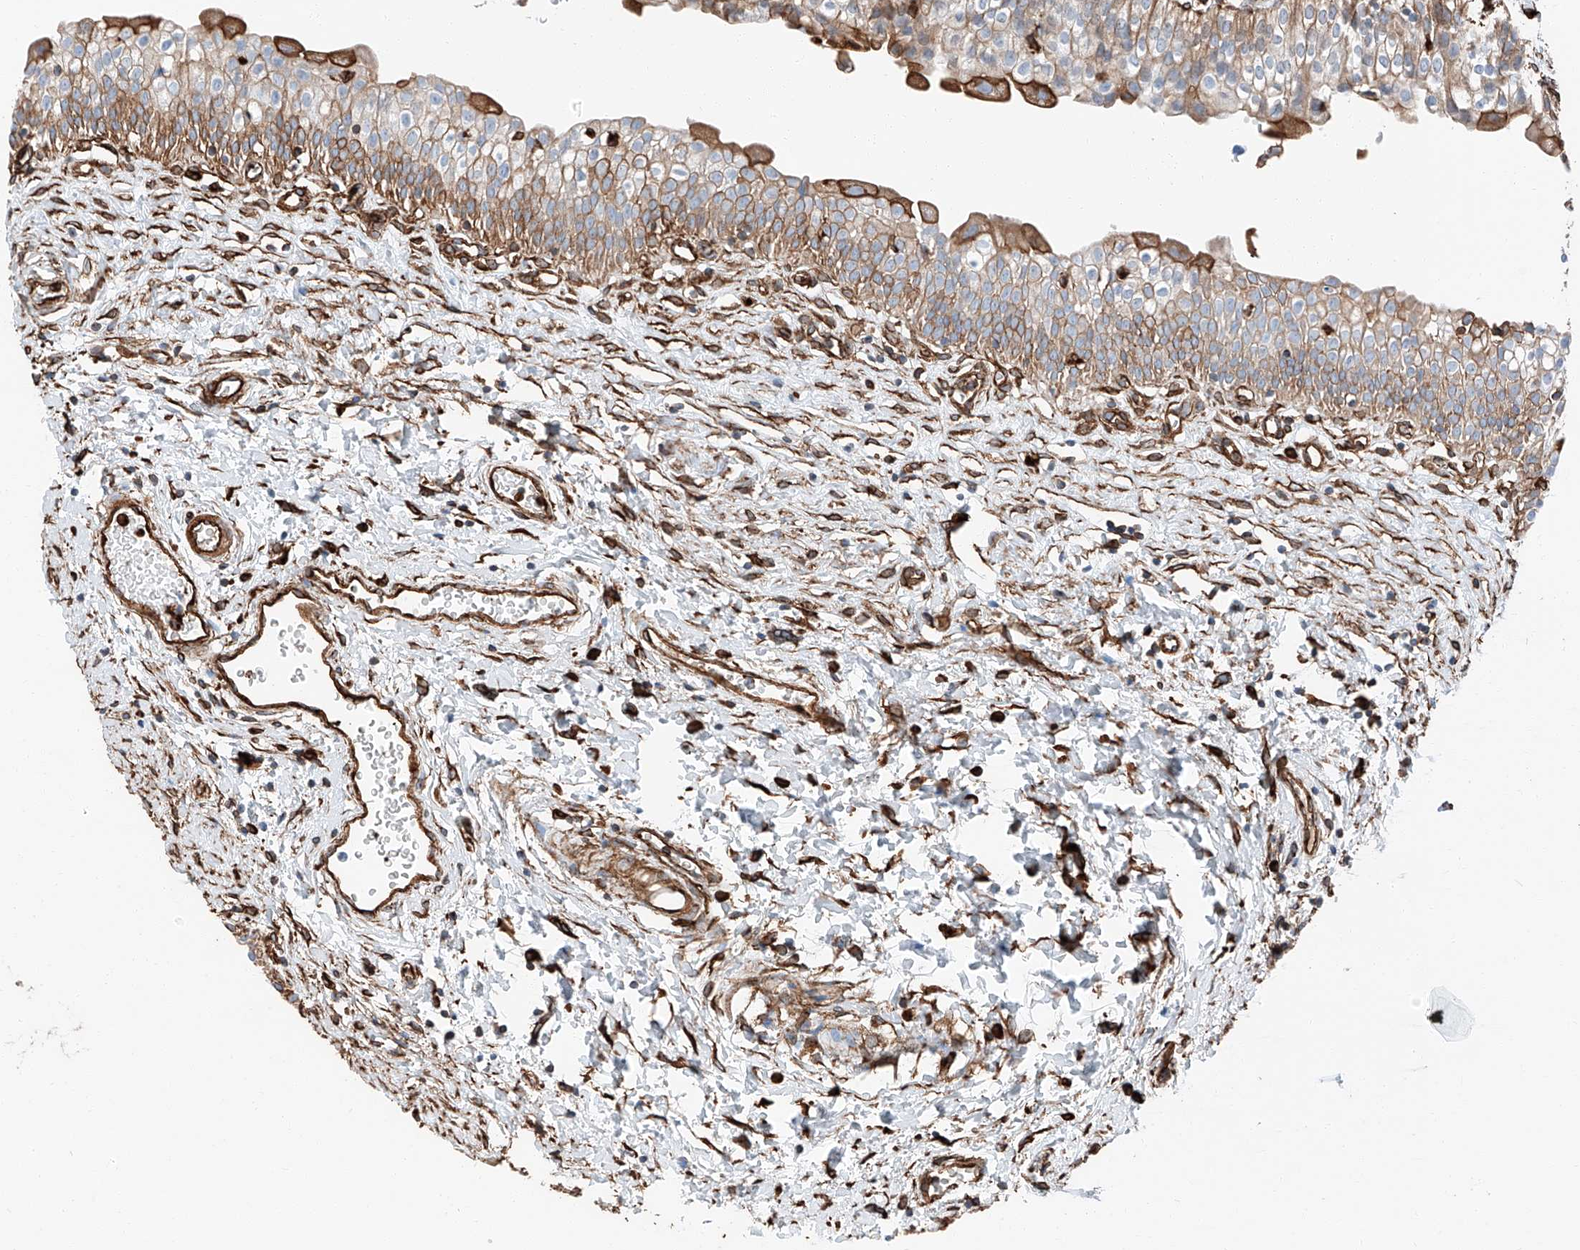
{"staining": {"intensity": "moderate", "quantity": ">75%", "location": "cytoplasmic/membranous"}, "tissue": "urinary bladder", "cell_type": "Urothelial cells", "image_type": "normal", "snomed": [{"axis": "morphology", "description": "Normal tissue, NOS"}, {"axis": "topography", "description": "Urinary bladder"}], "caption": "Urinary bladder stained with IHC demonstrates moderate cytoplasmic/membranous expression in about >75% of urothelial cells.", "gene": "ZNF804A", "patient": {"sex": "male", "age": 51}}